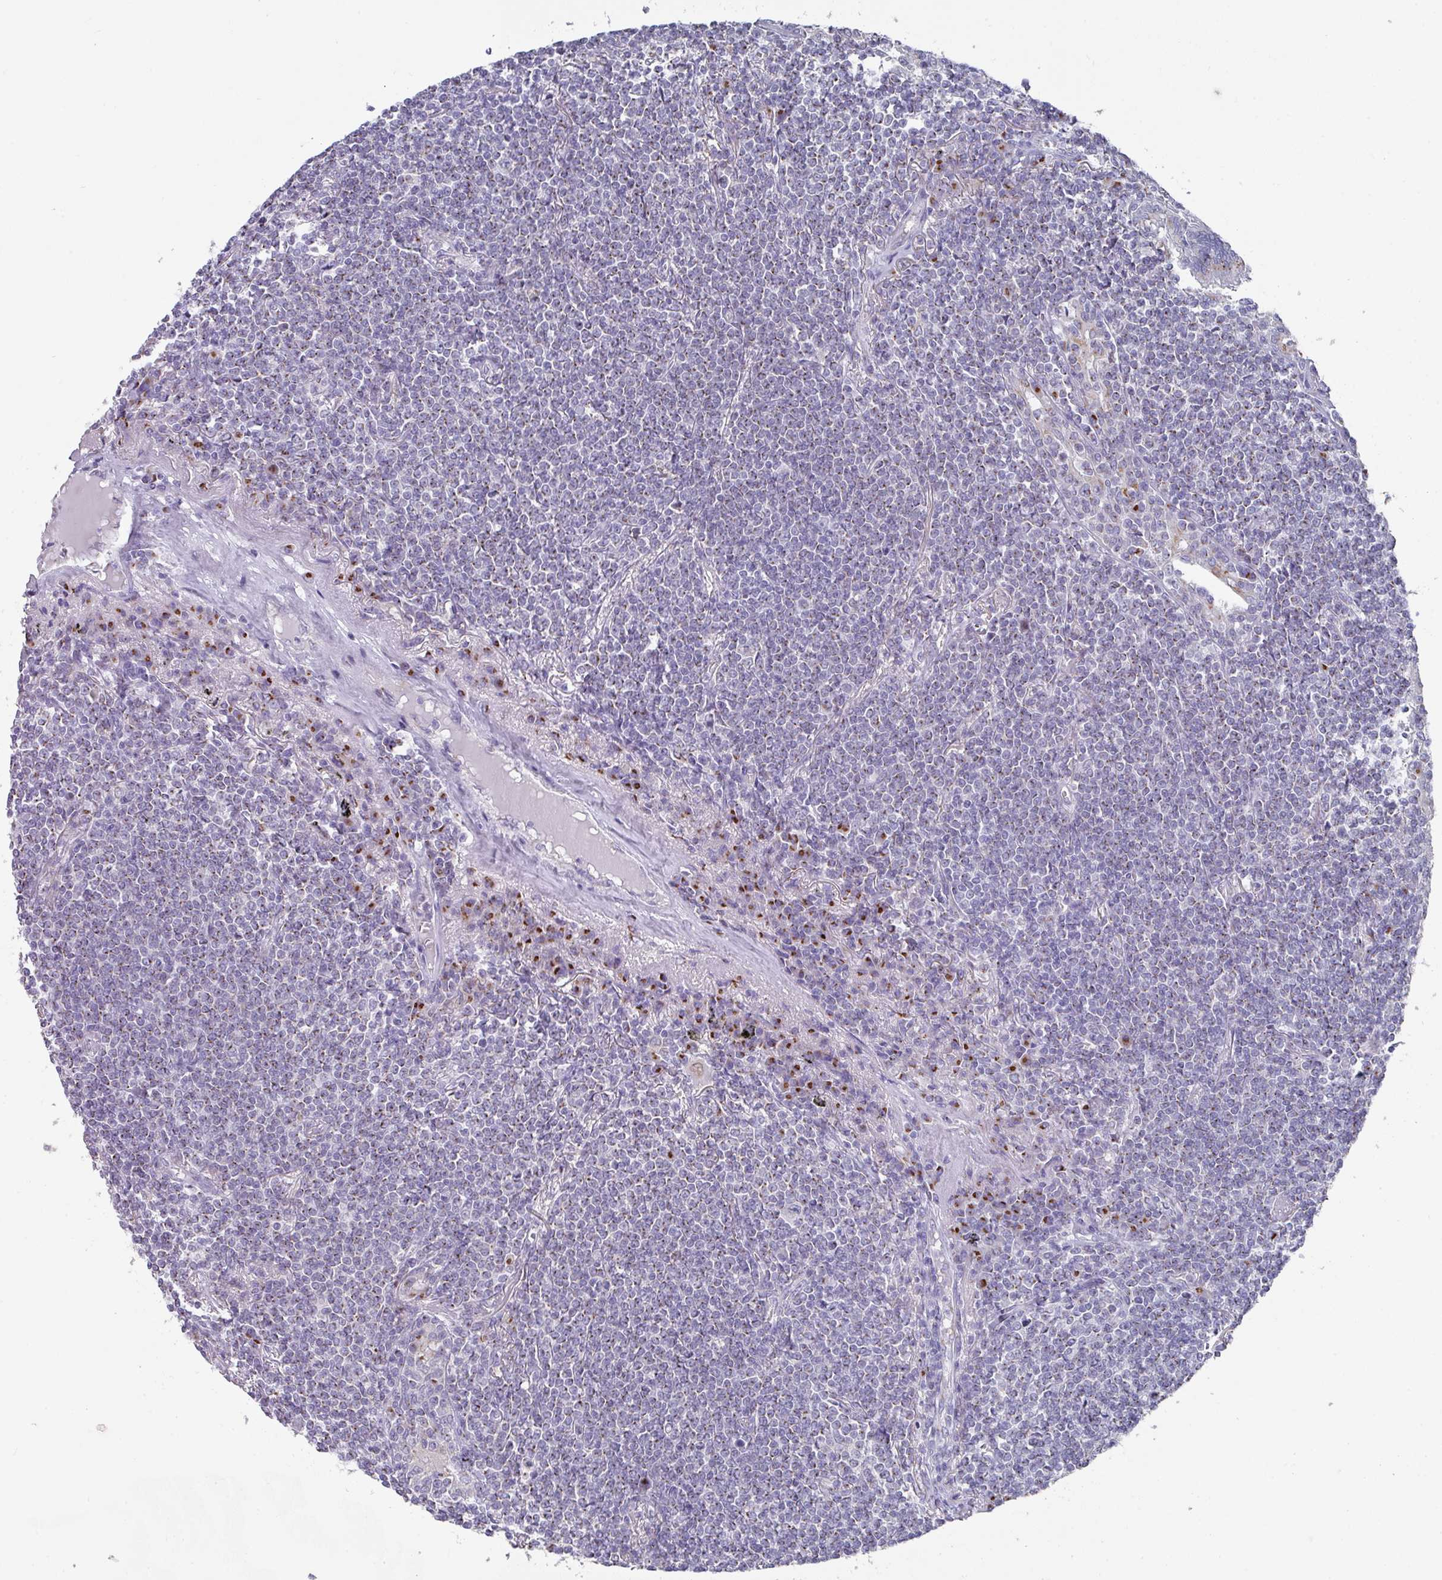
{"staining": {"intensity": "weak", "quantity": "25%-75%", "location": "cytoplasmic/membranous"}, "tissue": "lymphoma", "cell_type": "Tumor cells", "image_type": "cancer", "snomed": [{"axis": "morphology", "description": "Malignant lymphoma, non-Hodgkin's type, Low grade"}, {"axis": "topography", "description": "Lung"}], "caption": "This is an image of IHC staining of malignant lymphoma, non-Hodgkin's type (low-grade), which shows weak expression in the cytoplasmic/membranous of tumor cells.", "gene": "VKORC1L1", "patient": {"sex": "female", "age": 71}}